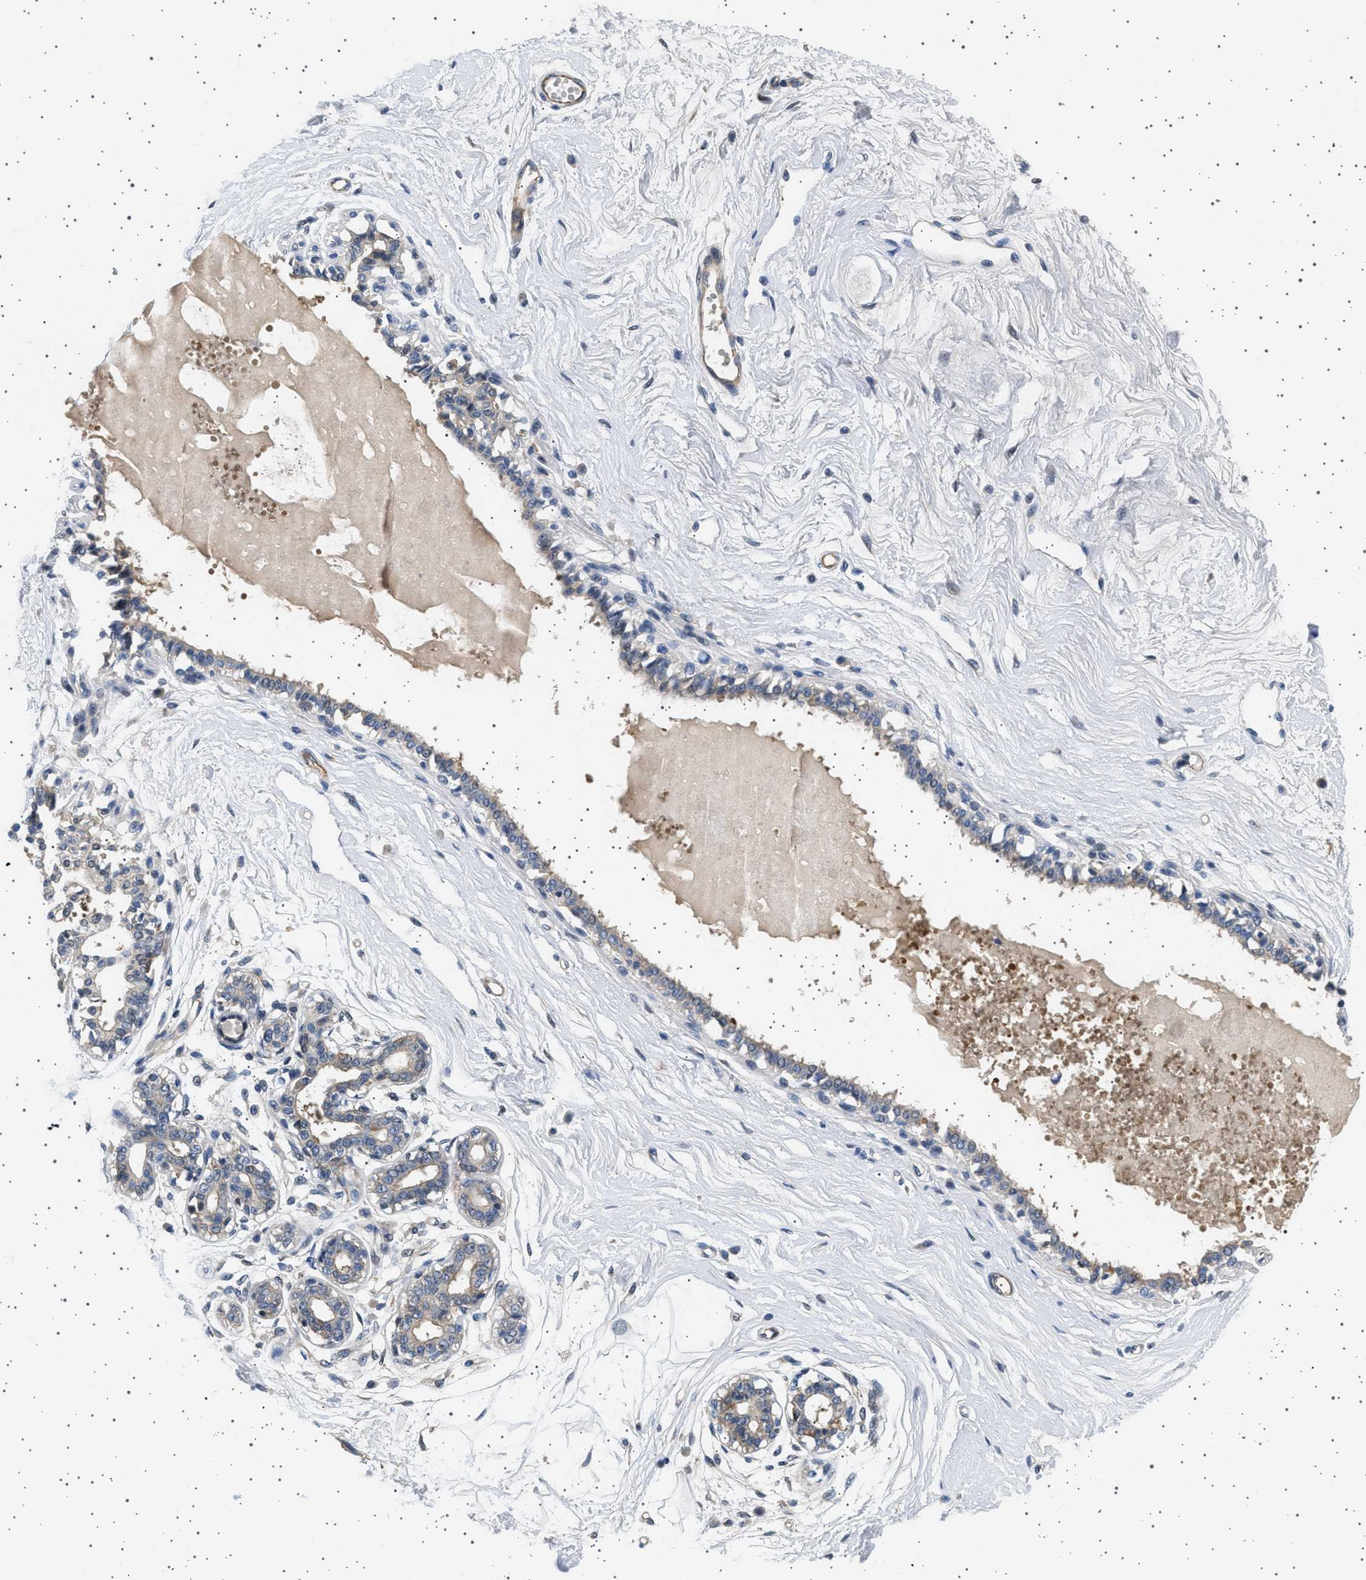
{"staining": {"intensity": "negative", "quantity": "none", "location": "none"}, "tissue": "breast", "cell_type": "Adipocytes", "image_type": "normal", "snomed": [{"axis": "morphology", "description": "Normal tissue, NOS"}, {"axis": "topography", "description": "Breast"}], "caption": "Immunohistochemistry of benign human breast exhibits no positivity in adipocytes.", "gene": "PLPP6", "patient": {"sex": "female", "age": 45}}